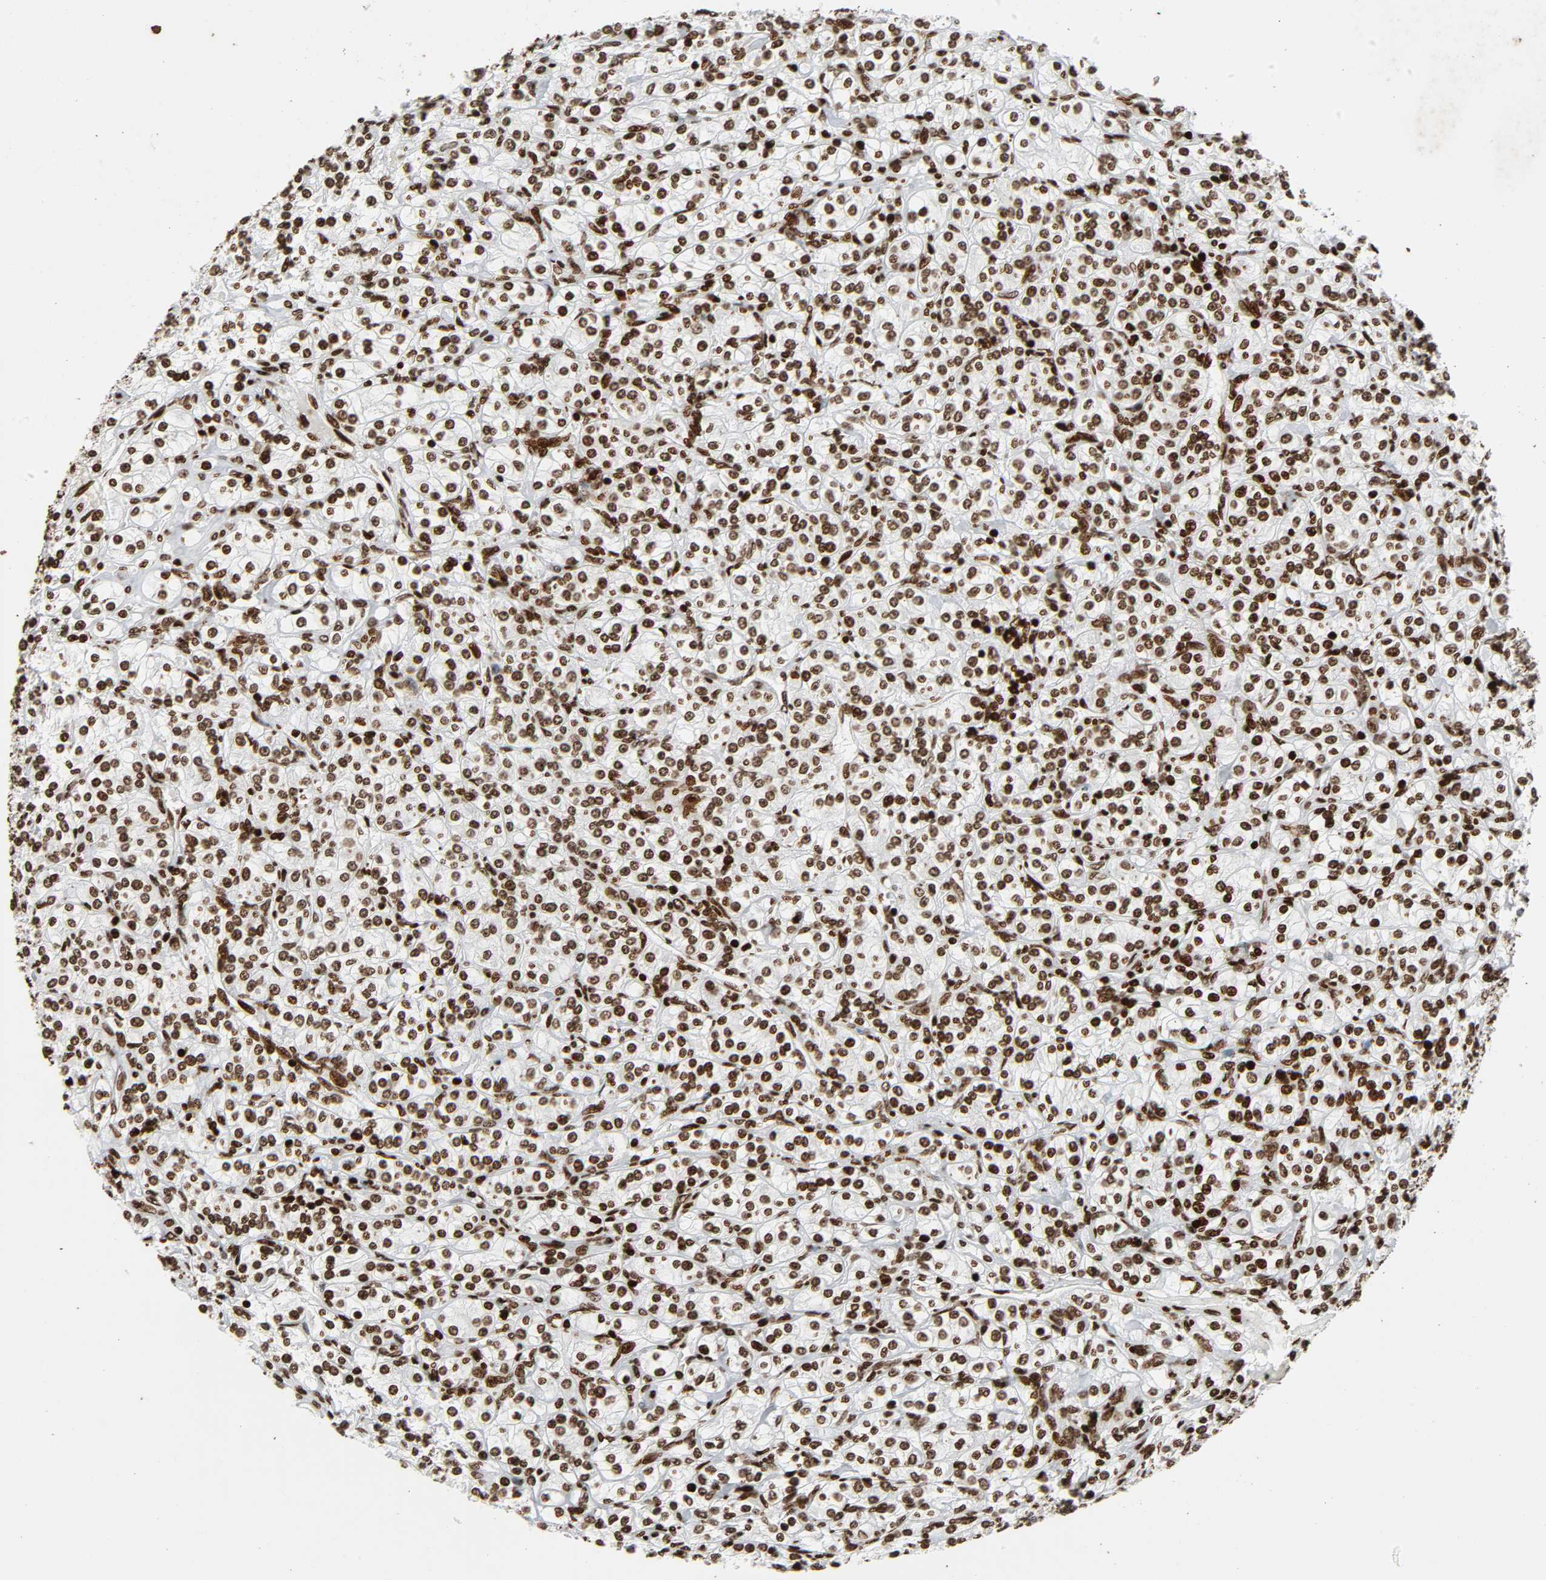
{"staining": {"intensity": "strong", "quantity": ">75%", "location": "nuclear"}, "tissue": "renal cancer", "cell_type": "Tumor cells", "image_type": "cancer", "snomed": [{"axis": "morphology", "description": "Adenocarcinoma, NOS"}, {"axis": "topography", "description": "Kidney"}], "caption": "This histopathology image shows immunohistochemistry (IHC) staining of human renal cancer (adenocarcinoma), with high strong nuclear staining in about >75% of tumor cells.", "gene": "RXRA", "patient": {"sex": "male", "age": 77}}